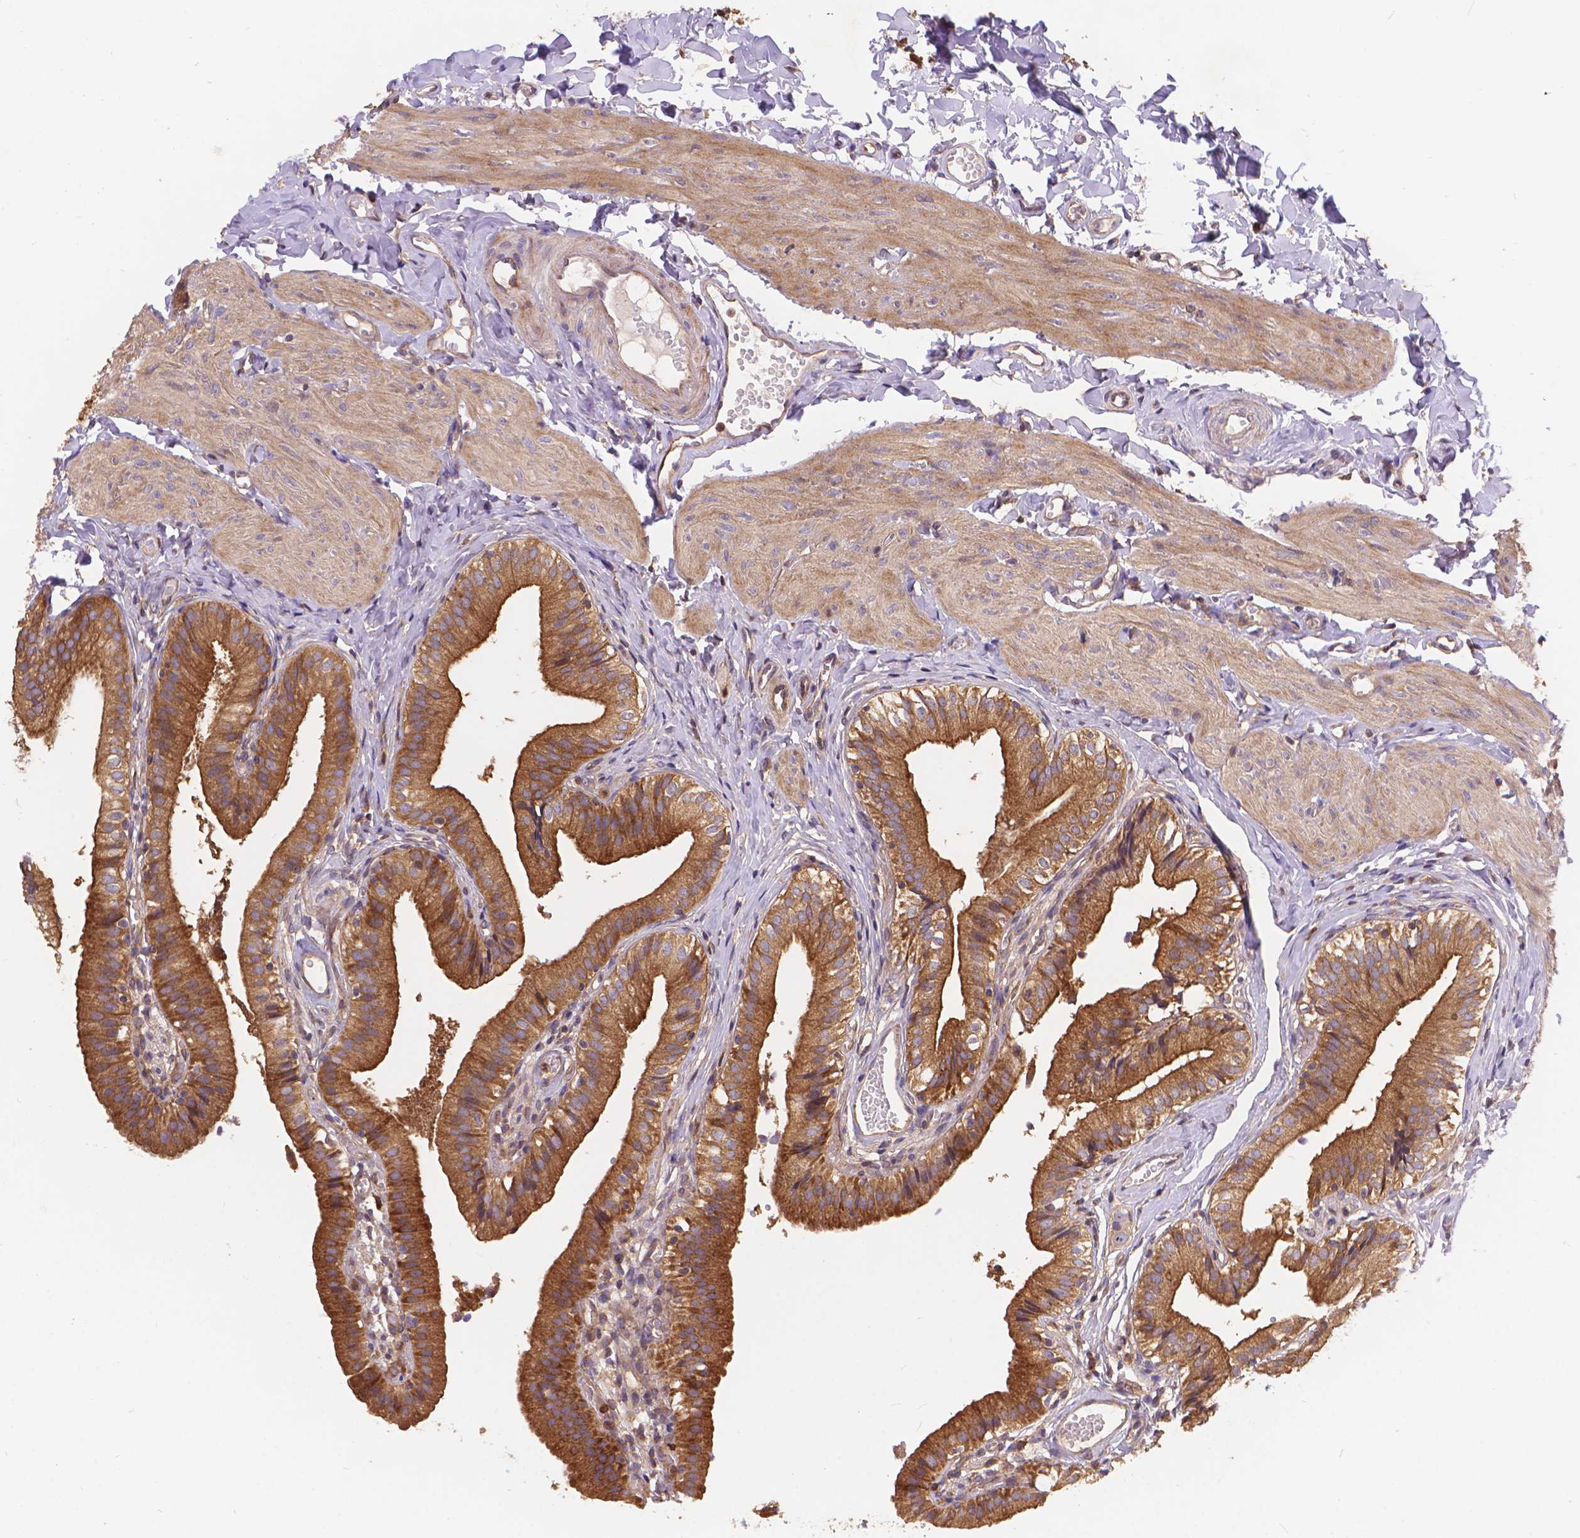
{"staining": {"intensity": "moderate", "quantity": ">75%", "location": "cytoplasmic/membranous"}, "tissue": "gallbladder", "cell_type": "Glandular cells", "image_type": "normal", "snomed": [{"axis": "morphology", "description": "Normal tissue, NOS"}, {"axis": "topography", "description": "Gallbladder"}], "caption": "Human gallbladder stained for a protein (brown) displays moderate cytoplasmic/membranous positive positivity in about >75% of glandular cells.", "gene": "ARAP1", "patient": {"sex": "female", "age": 47}}